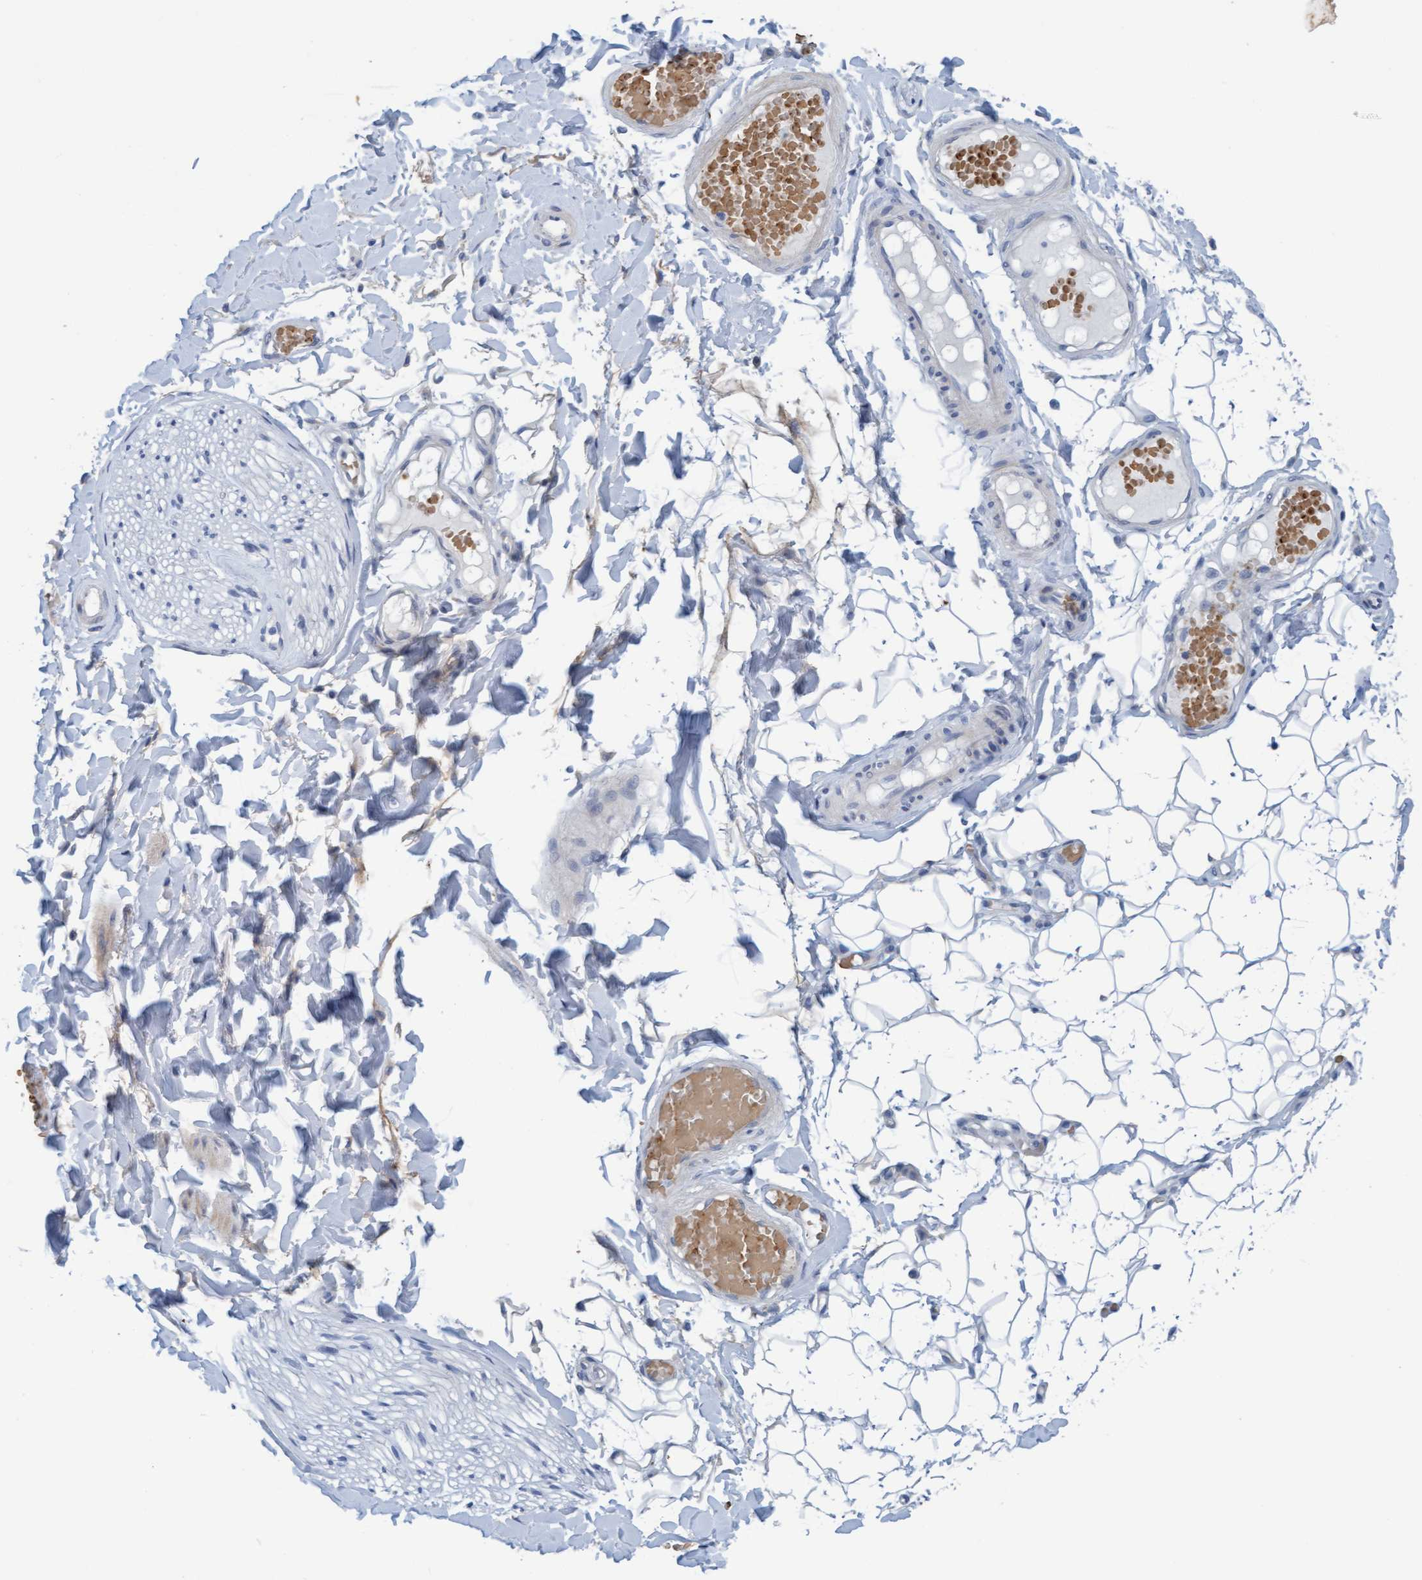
{"staining": {"intensity": "negative", "quantity": "none", "location": "none"}, "tissue": "adipose tissue", "cell_type": "Adipocytes", "image_type": "normal", "snomed": [{"axis": "morphology", "description": "Normal tissue, NOS"}, {"axis": "topography", "description": "Adipose tissue"}, {"axis": "topography", "description": "Vascular tissue"}, {"axis": "topography", "description": "Peripheral nerve tissue"}], "caption": "An immunohistochemistry histopathology image of normal adipose tissue is shown. There is no staining in adipocytes of adipose tissue. (DAB (3,3'-diaminobenzidine) IHC, high magnification).", "gene": "P2RX5", "patient": {"sex": "male", "age": 25}}